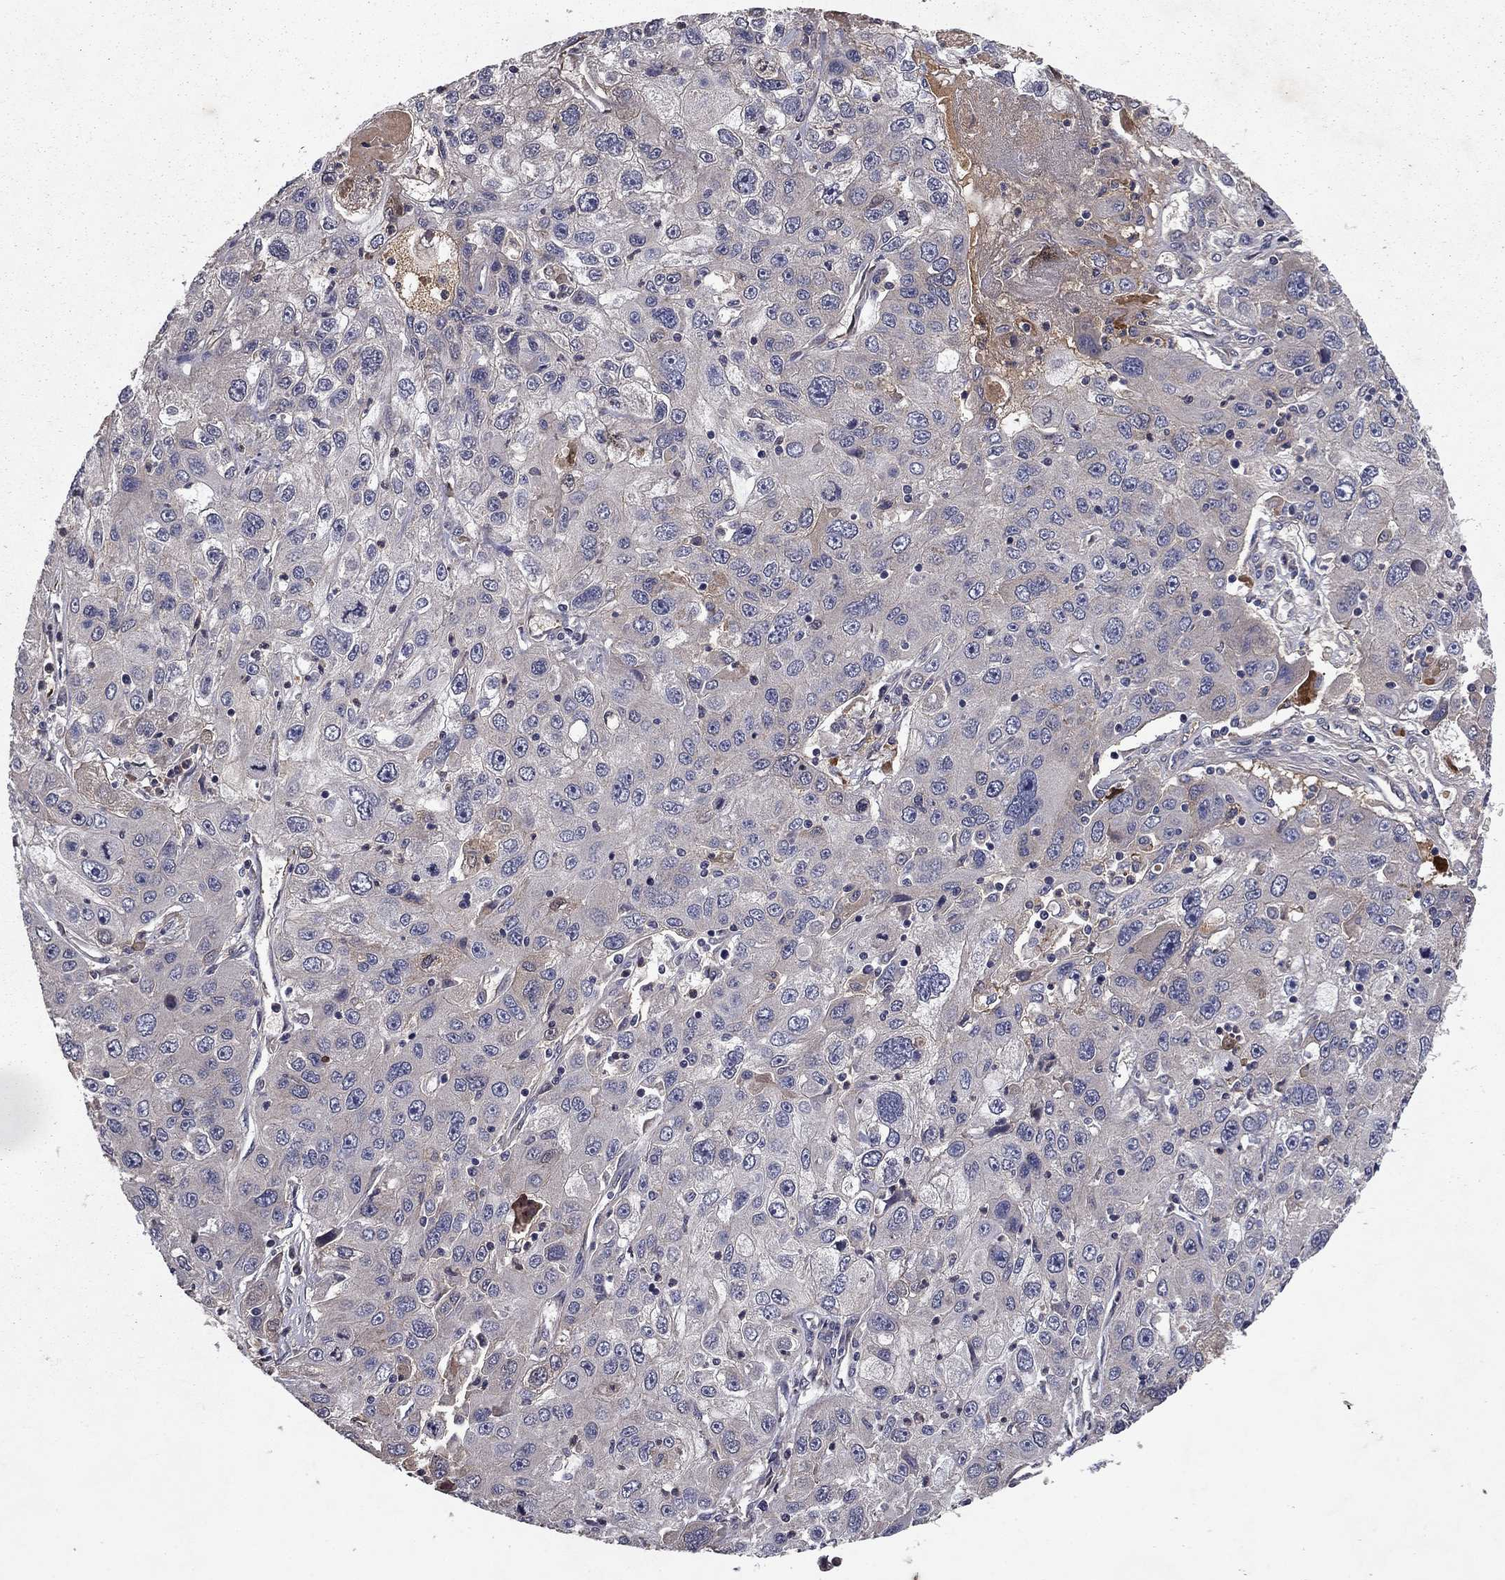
{"staining": {"intensity": "weak", "quantity": "<25%", "location": "cytoplasmic/membranous"}, "tissue": "stomach cancer", "cell_type": "Tumor cells", "image_type": "cancer", "snomed": [{"axis": "morphology", "description": "Adenocarcinoma, NOS"}, {"axis": "topography", "description": "Stomach"}], "caption": "The immunohistochemistry histopathology image has no significant expression in tumor cells of adenocarcinoma (stomach) tissue.", "gene": "PROS1", "patient": {"sex": "male", "age": 56}}